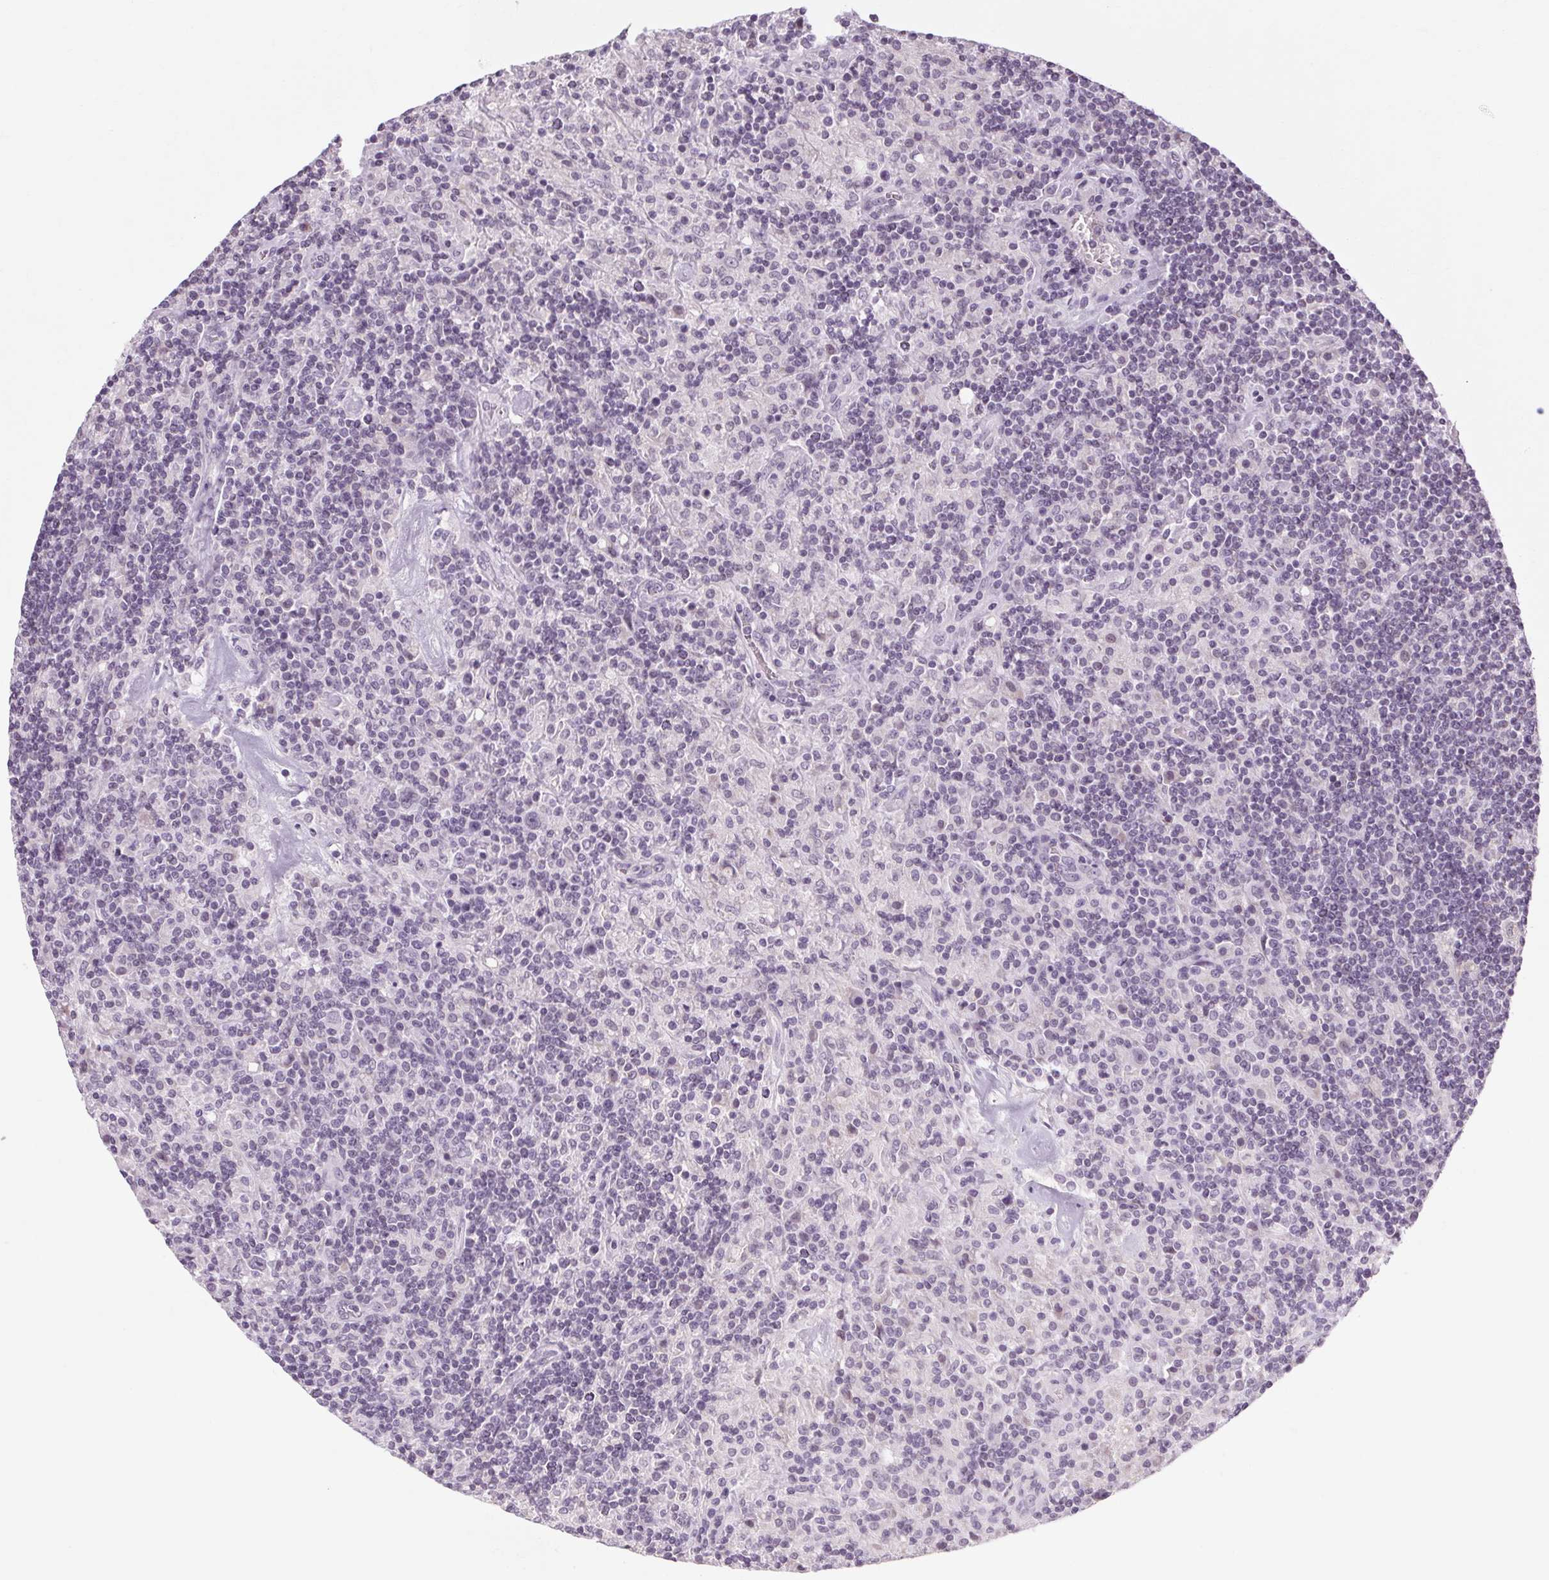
{"staining": {"intensity": "negative", "quantity": "none", "location": "none"}, "tissue": "lymphoma", "cell_type": "Tumor cells", "image_type": "cancer", "snomed": [{"axis": "morphology", "description": "Hodgkin's disease, NOS"}, {"axis": "topography", "description": "Lymph node"}], "caption": "This is an immunohistochemistry micrograph of human Hodgkin's disease. There is no staining in tumor cells.", "gene": "KLHL40", "patient": {"sex": "male", "age": 70}}